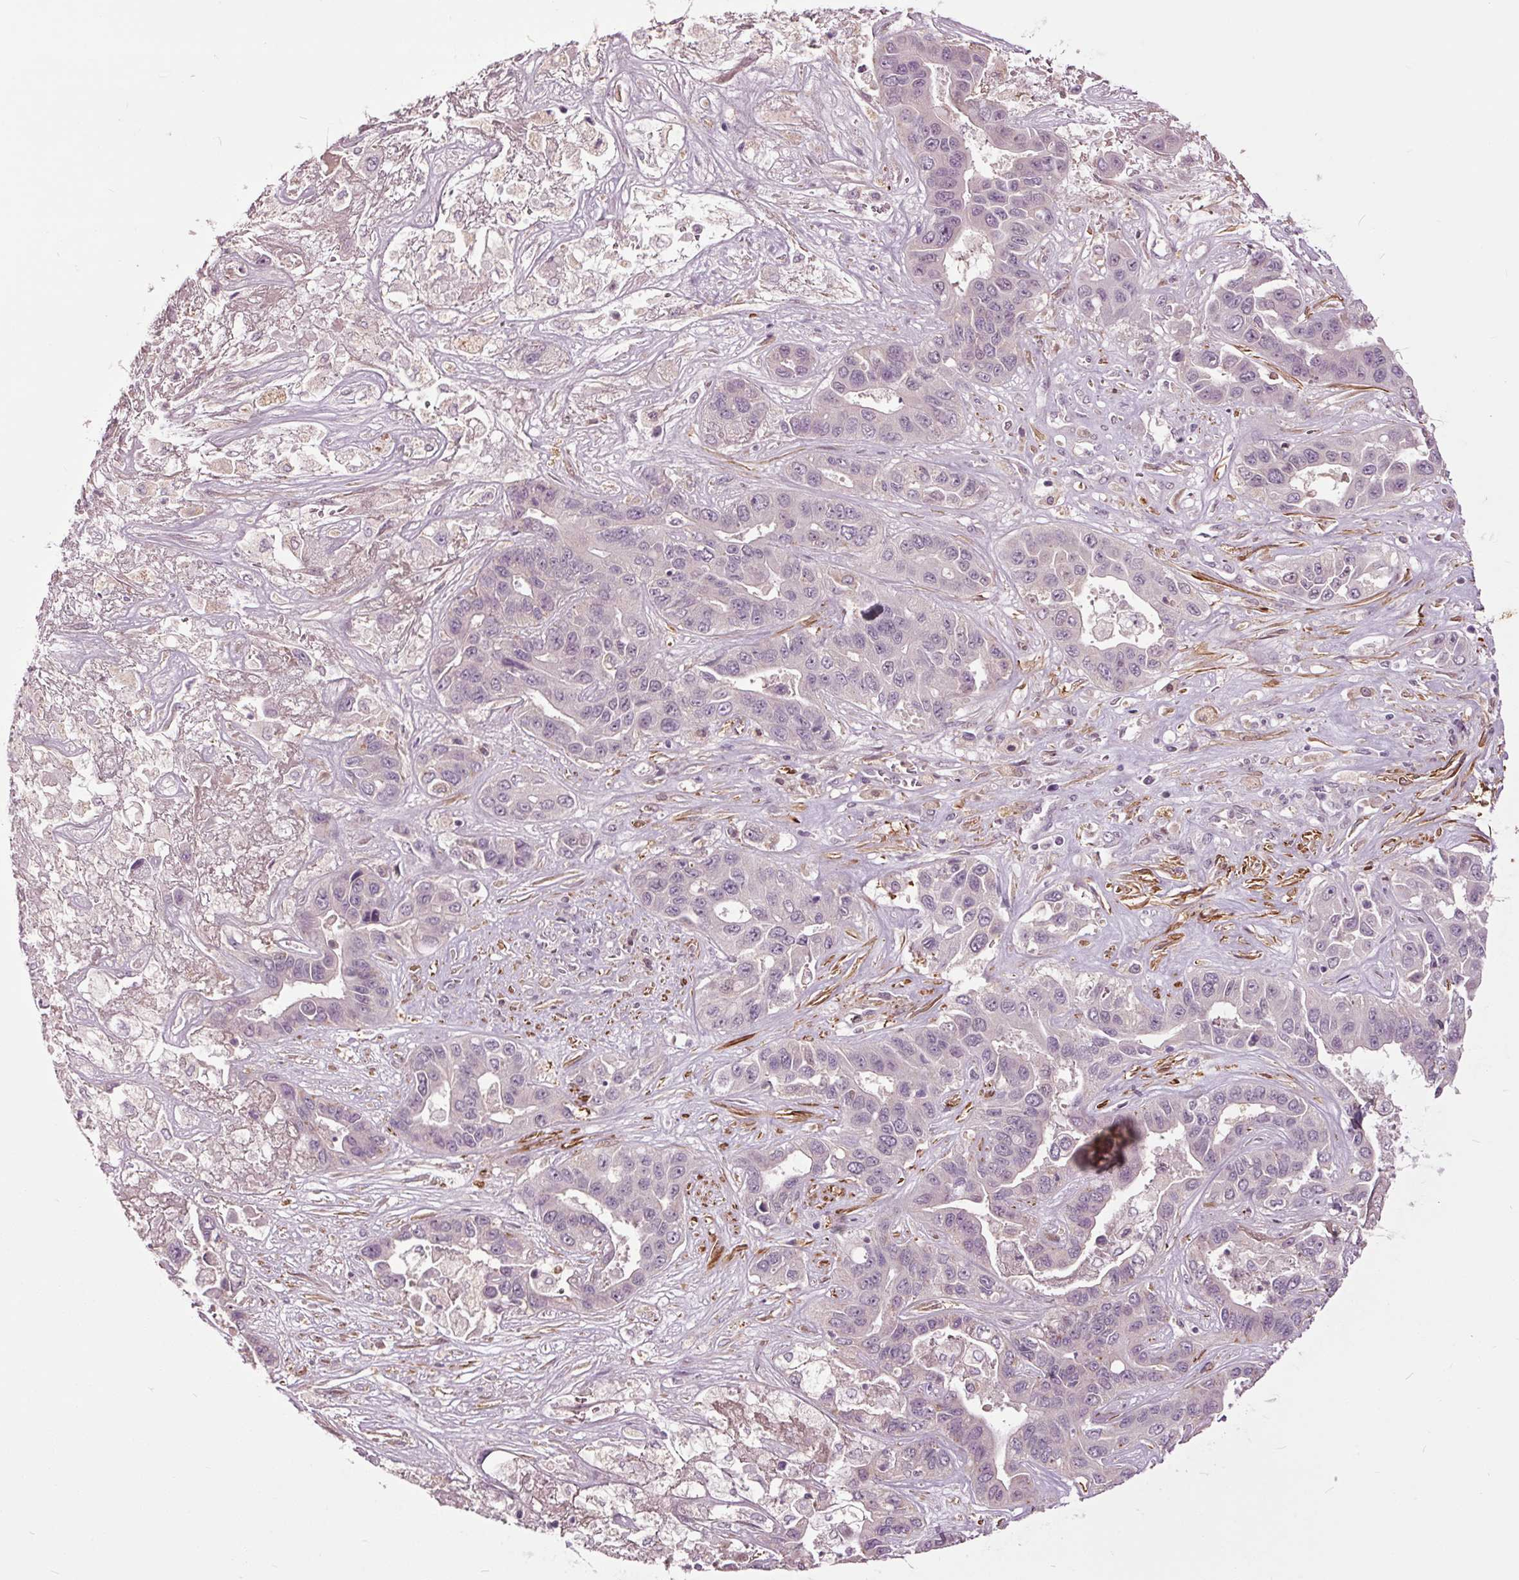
{"staining": {"intensity": "negative", "quantity": "none", "location": "none"}, "tissue": "liver cancer", "cell_type": "Tumor cells", "image_type": "cancer", "snomed": [{"axis": "morphology", "description": "Cholangiocarcinoma"}, {"axis": "topography", "description": "Liver"}], "caption": "This photomicrograph is of liver cancer stained with immunohistochemistry to label a protein in brown with the nuclei are counter-stained blue. There is no expression in tumor cells.", "gene": "HAUS5", "patient": {"sex": "female", "age": 52}}